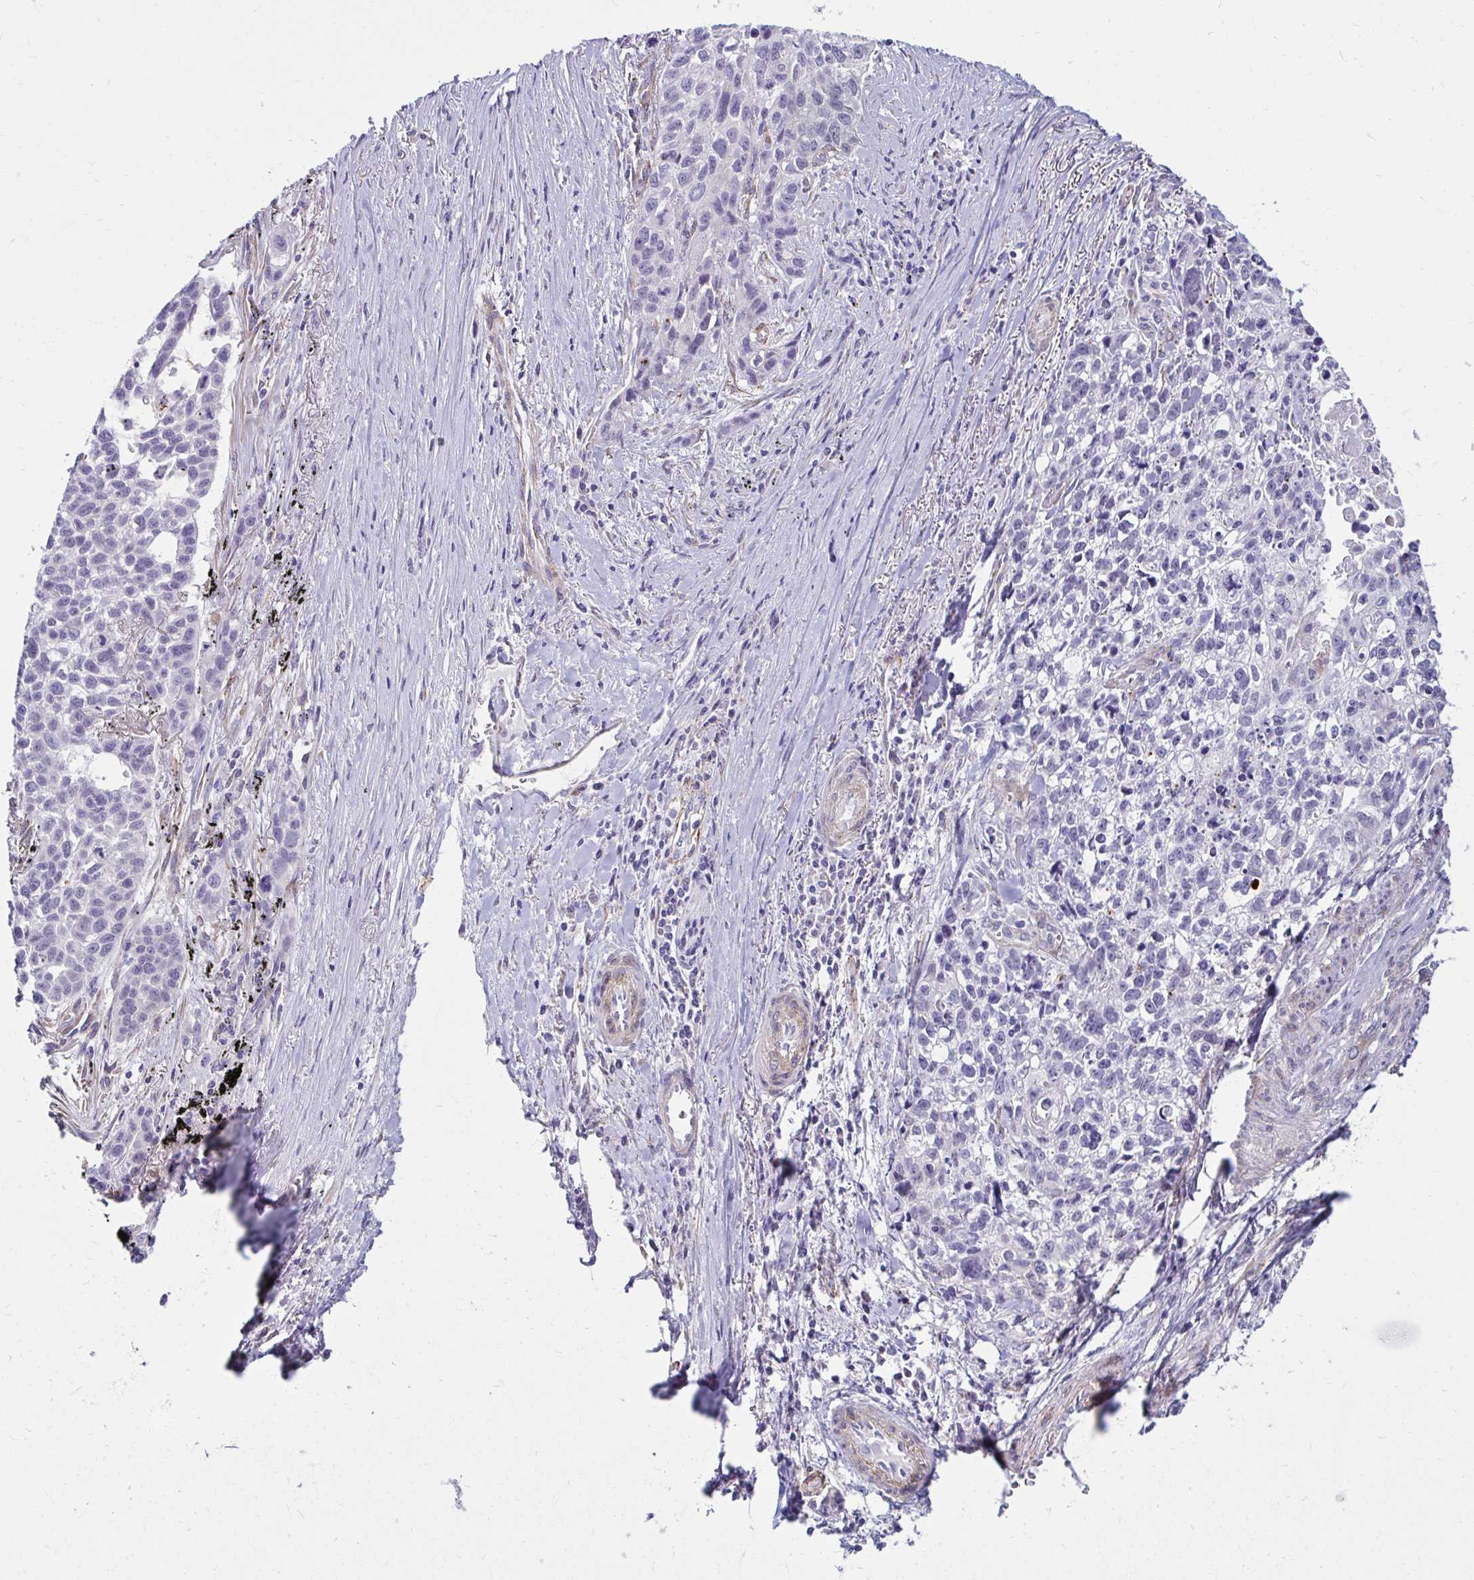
{"staining": {"intensity": "negative", "quantity": "none", "location": "none"}, "tissue": "lung cancer", "cell_type": "Tumor cells", "image_type": "cancer", "snomed": [{"axis": "morphology", "description": "Squamous cell carcinoma, NOS"}, {"axis": "topography", "description": "Lung"}], "caption": "This histopathology image is of lung squamous cell carcinoma stained with immunohistochemistry (IHC) to label a protein in brown with the nuclei are counter-stained blue. There is no staining in tumor cells. The staining was performed using DAB (3,3'-diaminobenzidine) to visualize the protein expression in brown, while the nuclei were stained in blue with hematoxylin (Magnification: 20x).", "gene": "ANKRD62", "patient": {"sex": "male", "age": 74}}